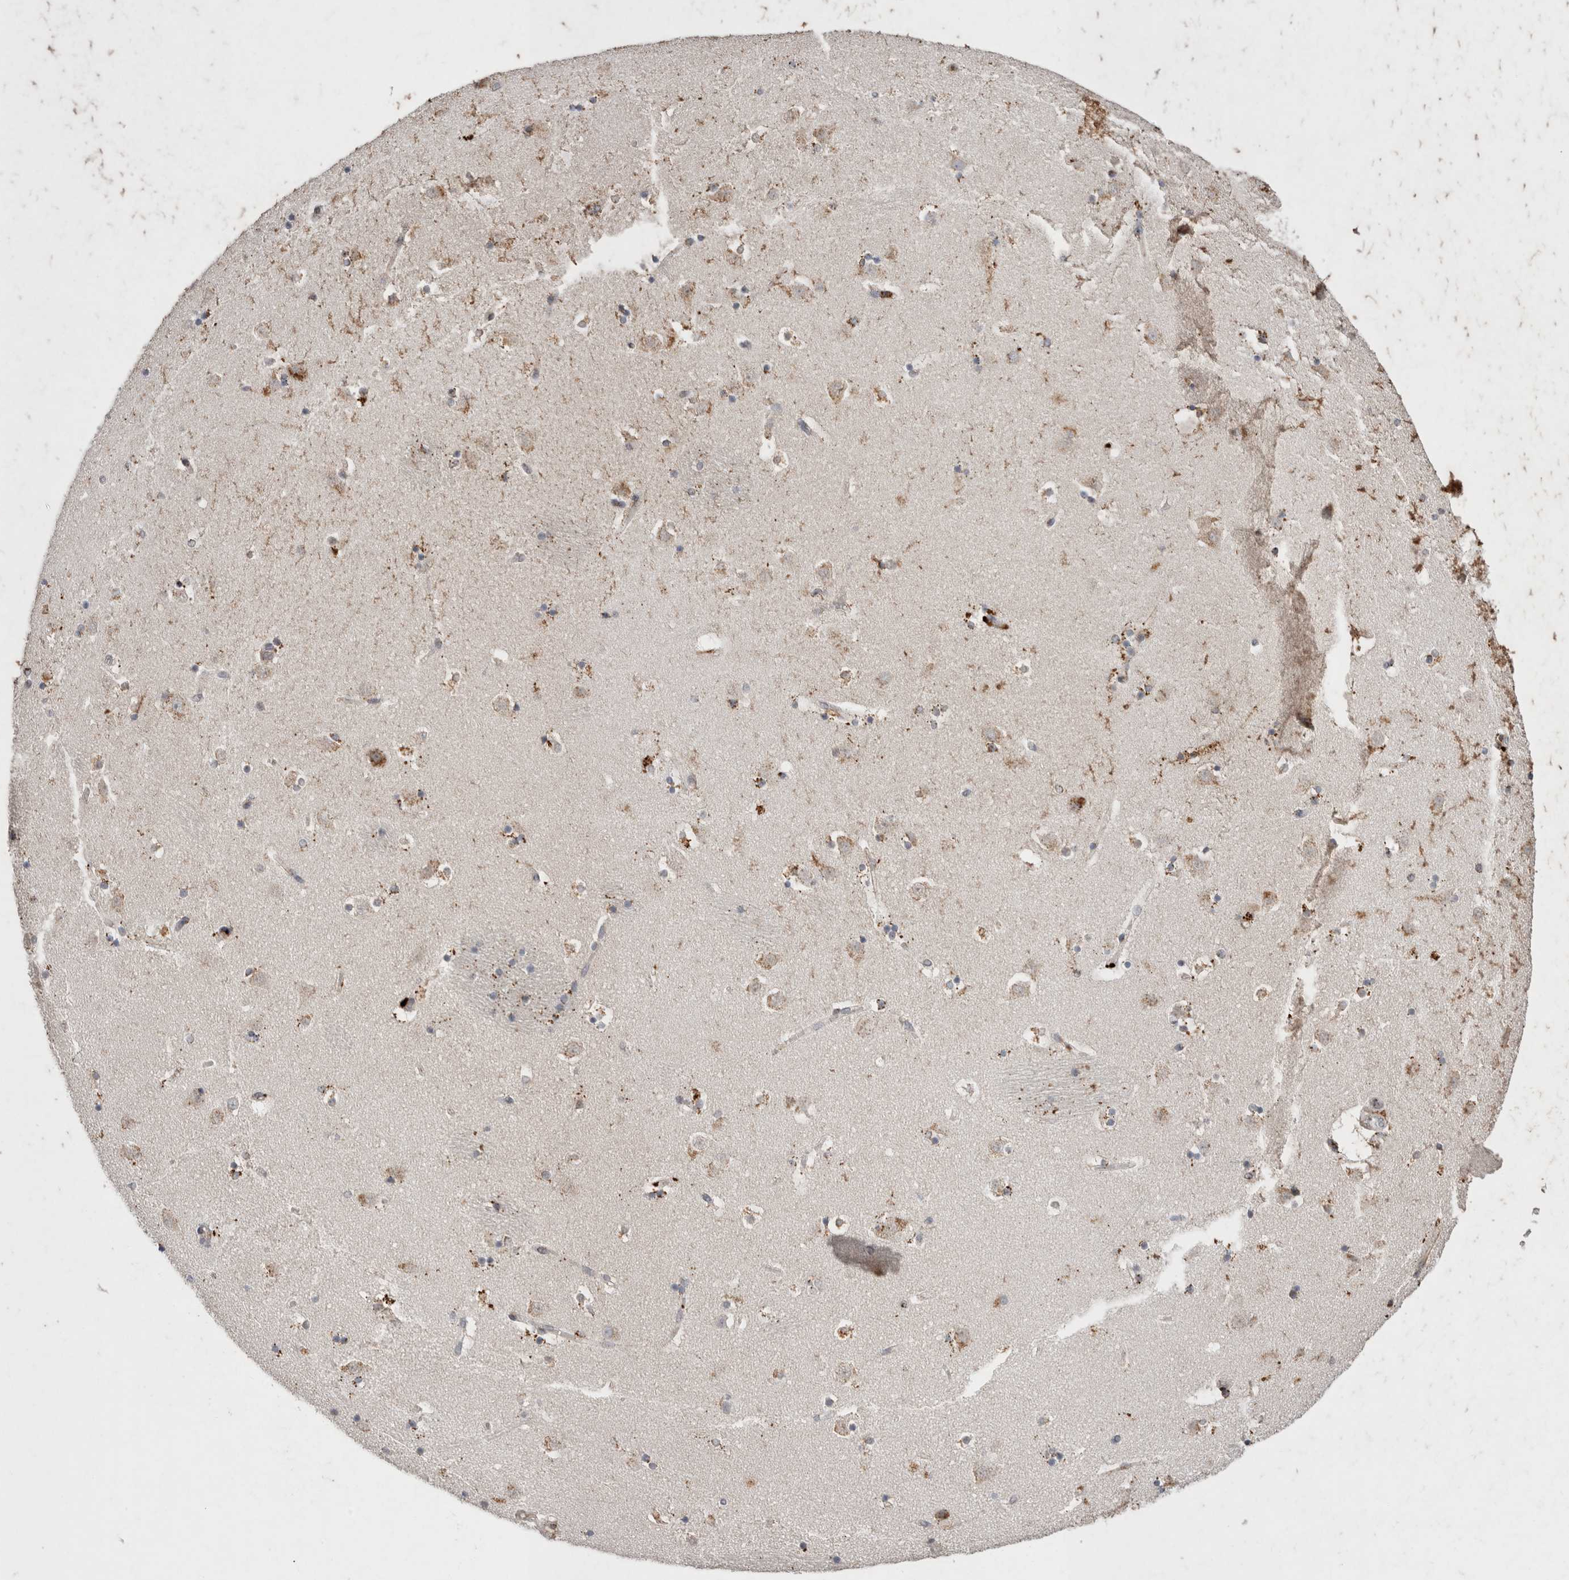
{"staining": {"intensity": "moderate", "quantity": "<25%", "location": "cytoplasmic/membranous"}, "tissue": "caudate", "cell_type": "Glial cells", "image_type": "normal", "snomed": [{"axis": "morphology", "description": "Normal tissue, NOS"}, {"axis": "topography", "description": "Lateral ventricle wall"}], "caption": "High-power microscopy captured an immunohistochemistry (IHC) image of benign caudate, revealing moderate cytoplasmic/membranous expression in approximately <25% of glial cells.", "gene": "CTSA", "patient": {"sex": "male", "age": 45}}